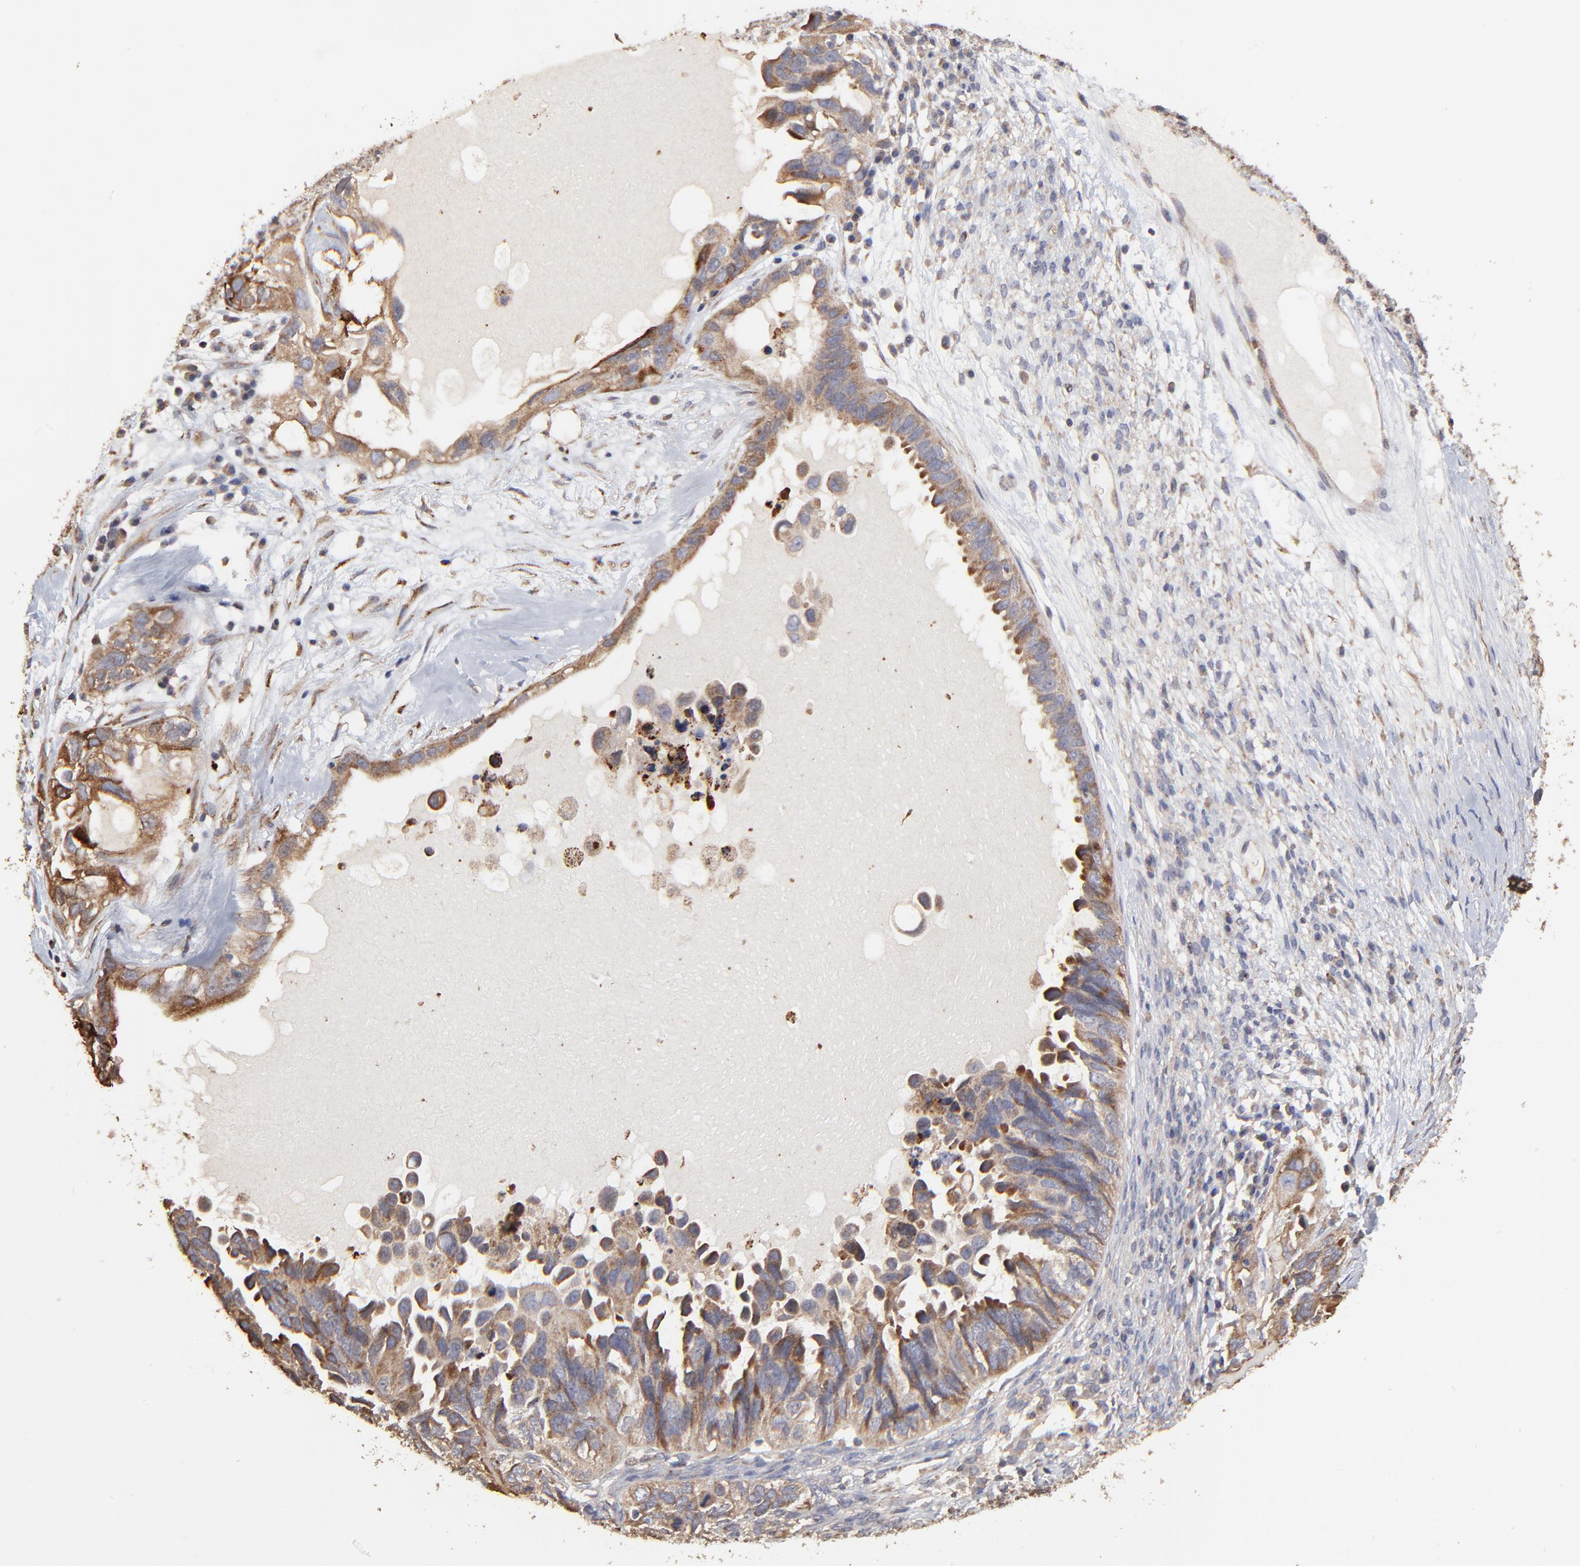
{"staining": {"intensity": "moderate", "quantity": ">75%", "location": "cytoplasmic/membranous"}, "tissue": "ovarian cancer", "cell_type": "Tumor cells", "image_type": "cancer", "snomed": [{"axis": "morphology", "description": "Cystadenocarcinoma, serous, NOS"}, {"axis": "topography", "description": "Ovary"}], "caption": "Protein staining of ovarian cancer (serous cystadenocarcinoma) tissue exhibits moderate cytoplasmic/membranous positivity in approximately >75% of tumor cells. (brown staining indicates protein expression, while blue staining denotes nuclei).", "gene": "ELP2", "patient": {"sex": "female", "age": 82}}